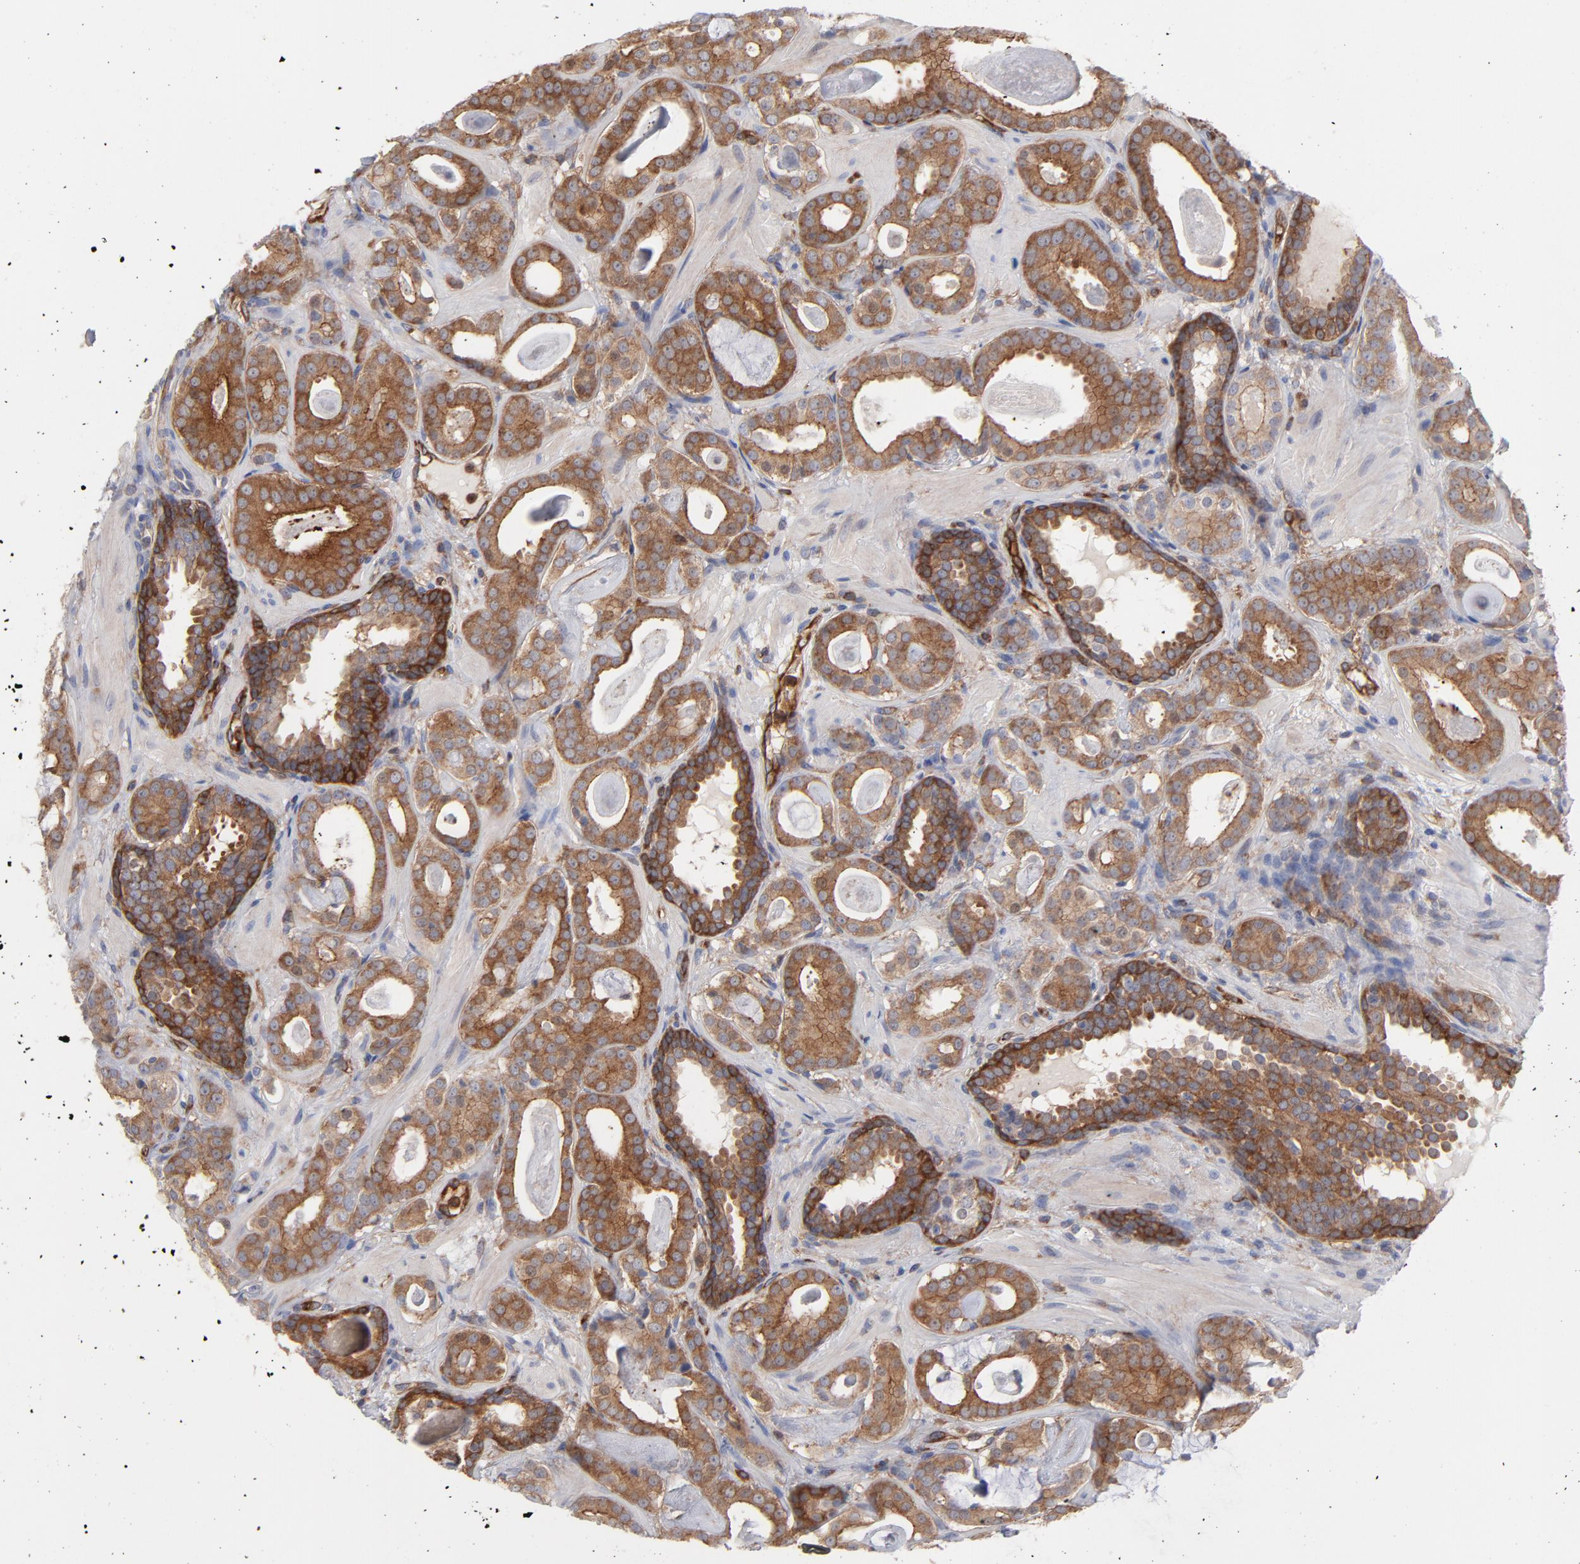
{"staining": {"intensity": "strong", "quantity": ">75%", "location": "cytoplasmic/membranous"}, "tissue": "prostate cancer", "cell_type": "Tumor cells", "image_type": "cancer", "snomed": [{"axis": "morphology", "description": "Adenocarcinoma, Low grade"}, {"axis": "topography", "description": "Prostate"}], "caption": "A histopathology image showing strong cytoplasmic/membranous expression in approximately >75% of tumor cells in low-grade adenocarcinoma (prostate), as visualized by brown immunohistochemical staining.", "gene": "PXN", "patient": {"sex": "male", "age": 57}}